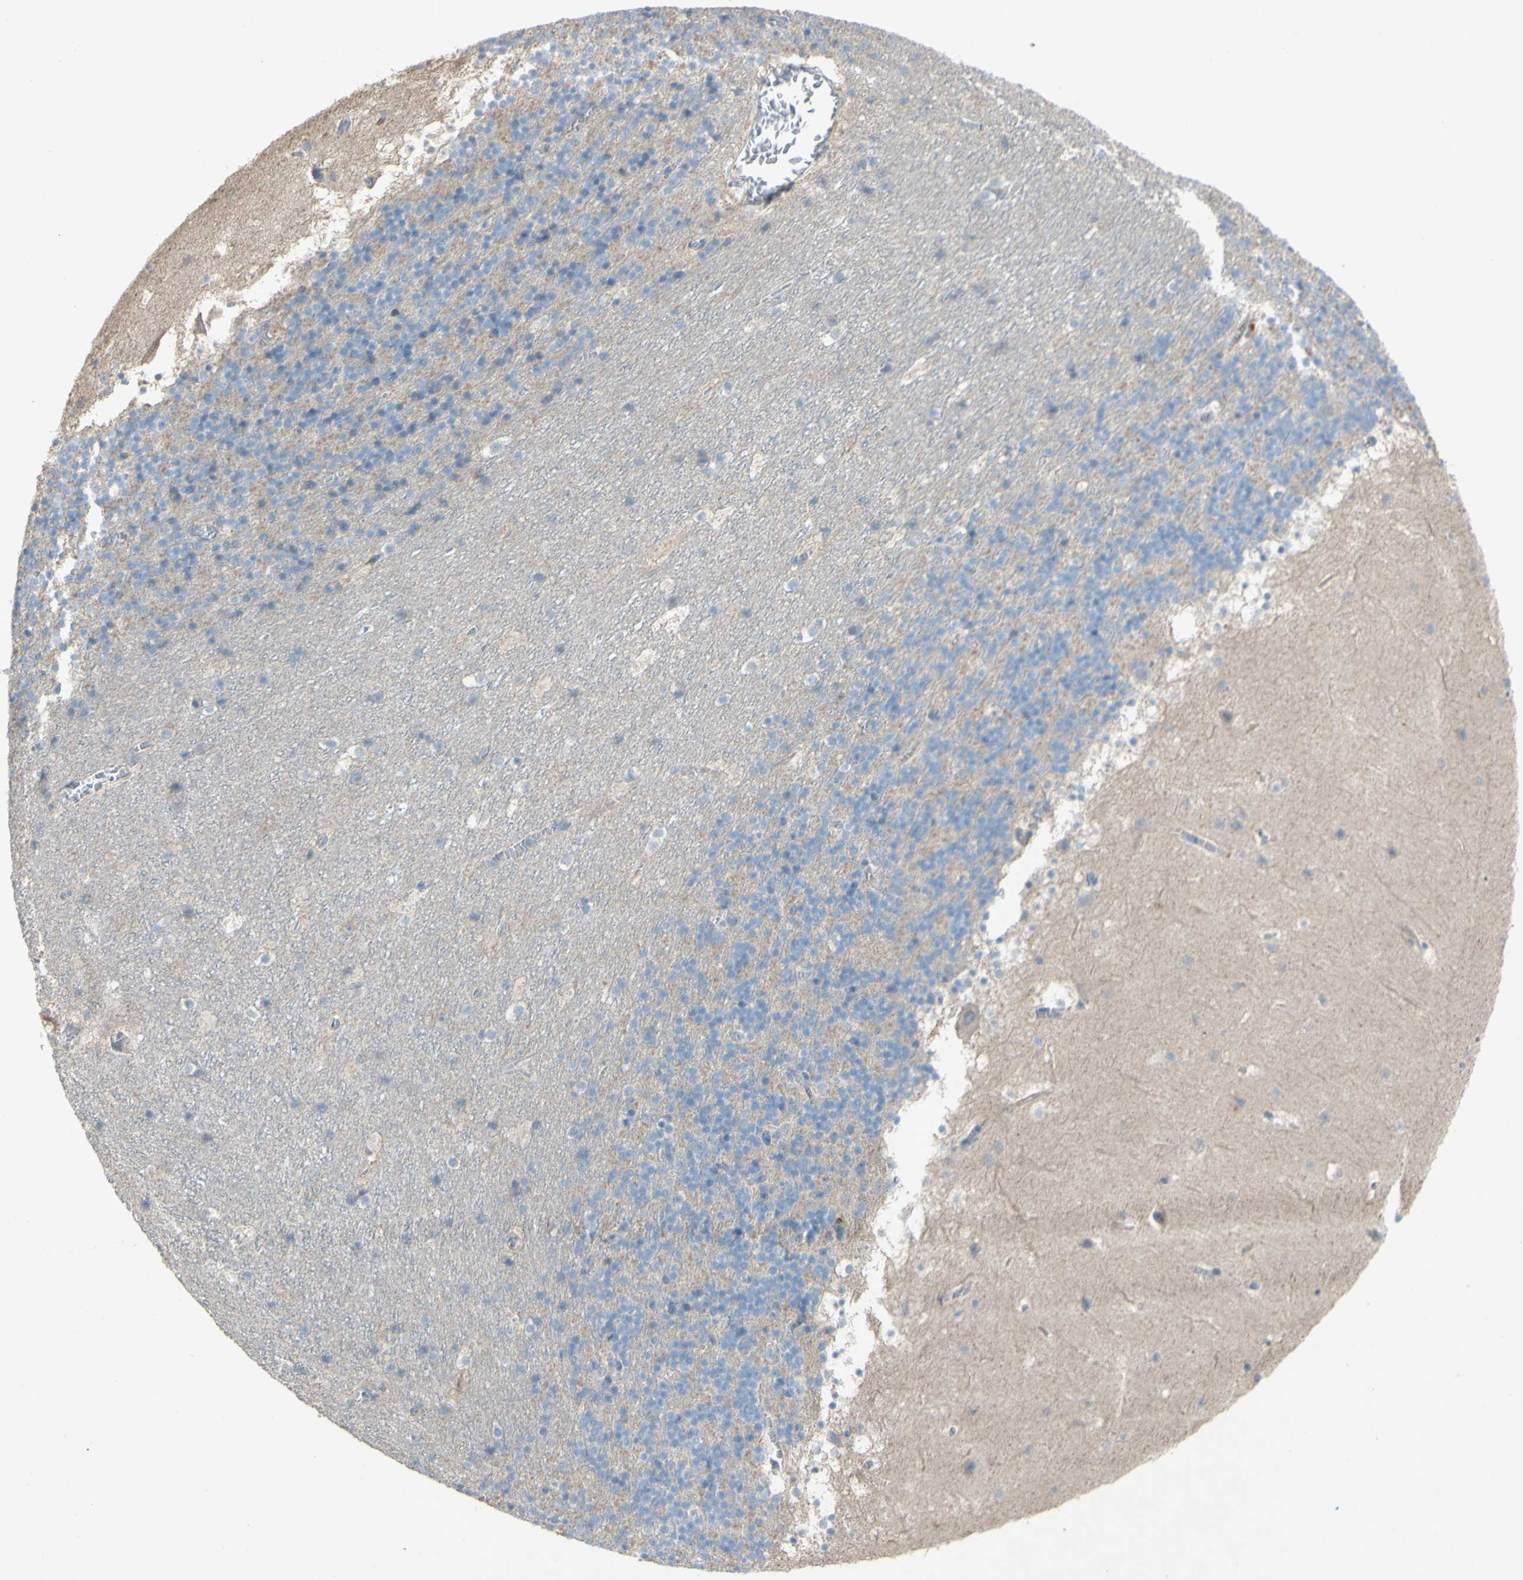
{"staining": {"intensity": "weak", "quantity": "<25%", "location": "cytoplasmic/membranous"}, "tissue": "cerebellum", "cell_type": "Cells in granular layer", "image_type": "normal", "snomed": [{"axis": "morphology", "description": "Normal tissue, NOS"}, {"axis": "topography", "description": "Cerebellum"}], "caption": "Unremarkable cerebellum was stained to show a protein in brown. There is no significant expression in cells in granular layer. (DAB immunohistochemistry (IHC), high magnification).", "gene": "CDCP1", "patient": {"sex": "male", "age": 45}}